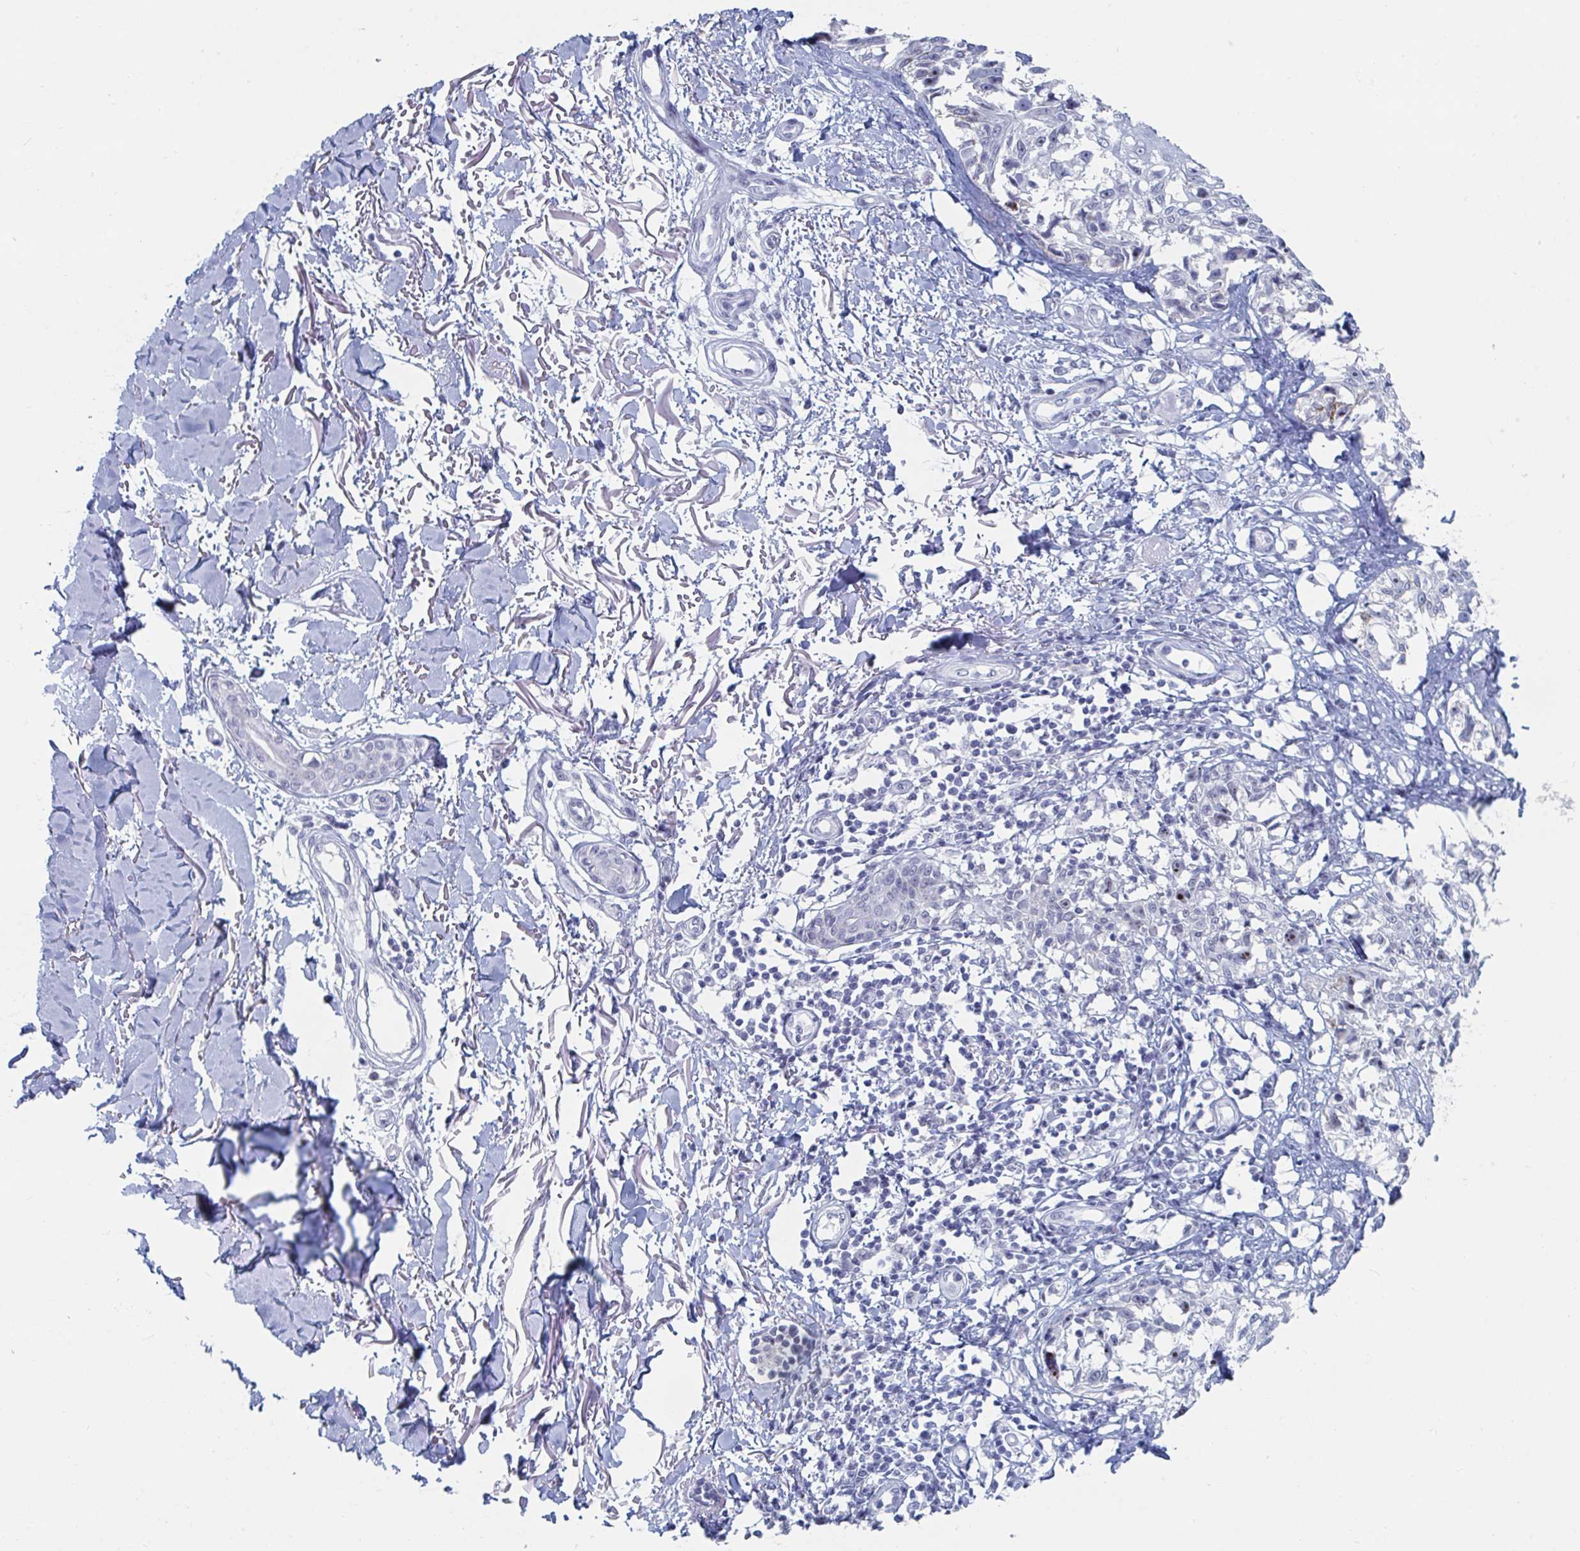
{"staining": {"intensity": "negative", "quantity": "none", "location": "none"}, "tissue": "melanoma", "cell_type": "Tumor cells", "image_type": "cancer", "snomed": [{"axis": "morphology", "description": "Malignant melanoma, NOS"}, {"axis": "topography", "description": "Skin"}], "caption": "Immunohistochemistry image of neoplastic tissue: human malignant melanoma stained with DAB (3,3'-diaminobenzidine) displays no significant protein positivity in tumor cells. (Stains: DAB (3,3'-diaminobenzidine) IHC with hematoxylin counter stain, Microscopy: brightfield microscopy at high magnification).", "gene": "NR1H2", "patient": {"sex": "male", "age": 73}}